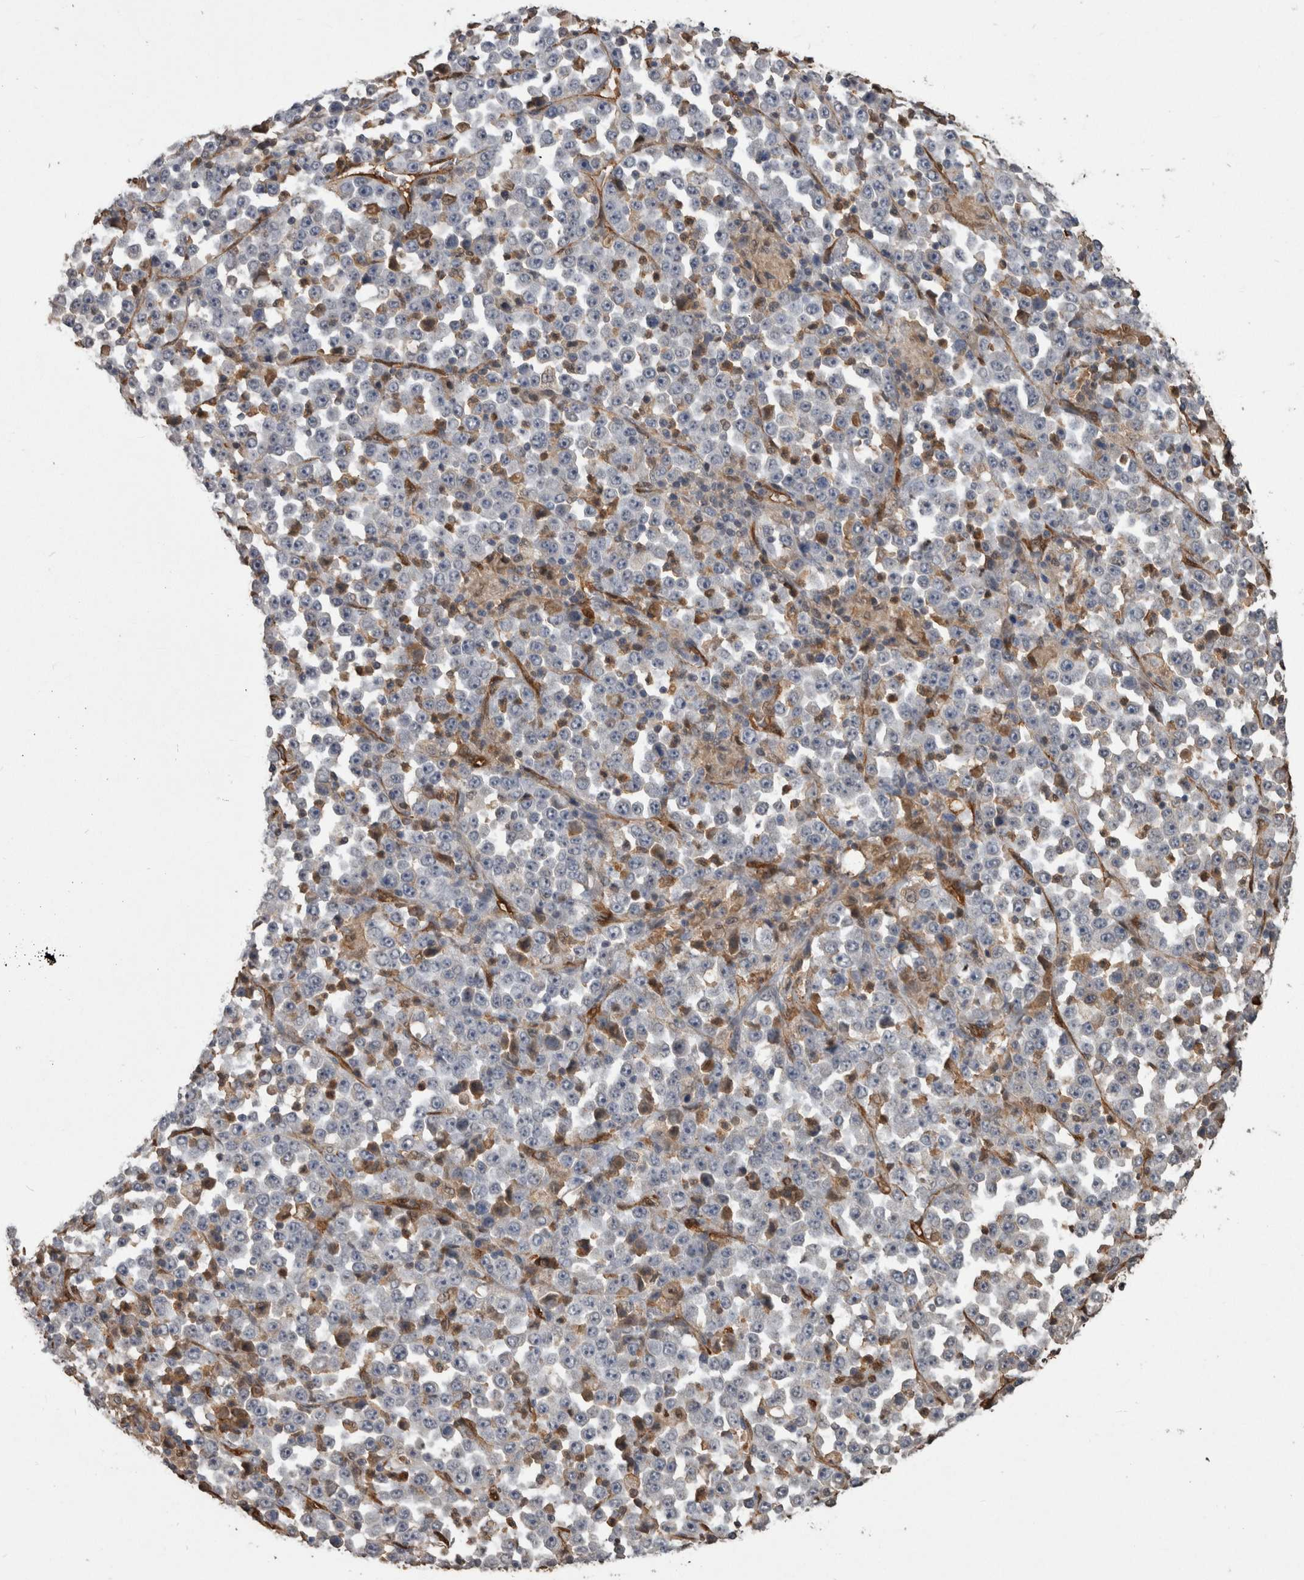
{"staining": {"intensity": "negative", "quantity": "none", "location": "none"}, "tissue": "stomach cancer", "cell_type": "Tumor cells", "image_type": "cancer", "snomed": [{"axis": "morphology", "description": "Normal tissue, NOS"}, {"axis": "morphology", "description": "Adenocarcinoma, NOS"}, {"axis": "topography", "description": "Stomach, upper"}, {"axis": "topography", "description": "Stomach"}], "caption": "DAB (3,3'-diaminobenzidine) immunohistochemical staining of human stomach cancer reveals no significant positivity in tumor cells.", "gene": "LXN", "patient": {"sex": "male", "age": 59}}